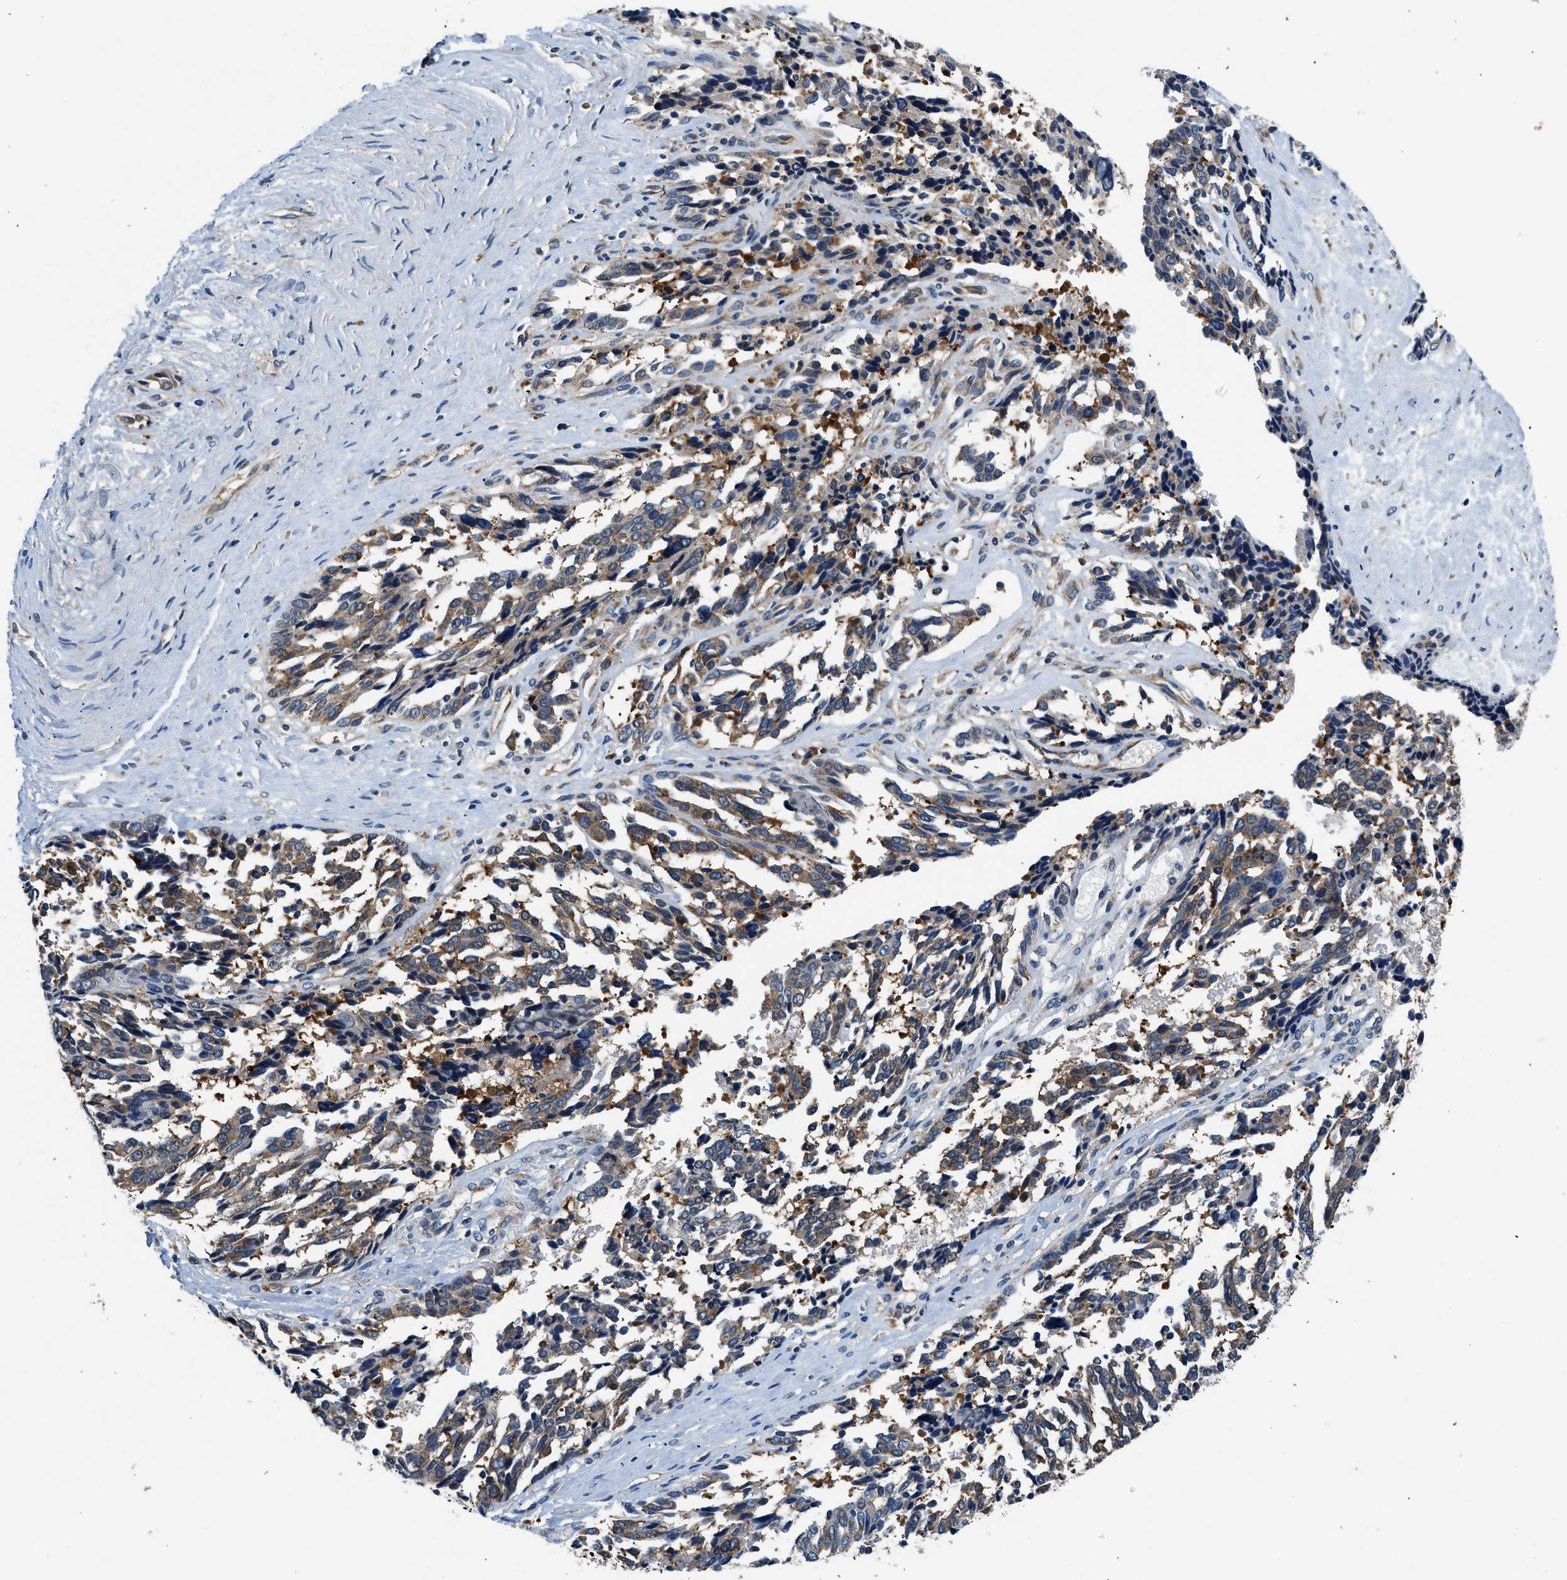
{"staining": {"intensity": "moderate", "quantity": "25%-75%", "location": "cytoplasmic/membranous"}, "tissue": "ovarian cancer", "cell_type": "Tumor cells", "image_type": "cancer", "snomed": [{"axis": "morphology", "description": "Cystadenocarcinoma, serous, NOS"}, {"axis": "topography", "description": "Ovary"}], "caption": "Ovarian serous cystadenocarcinoma stained with IHC shows moderate cytoplasmic/membranous expression in approximately 25%-75% of tumor cells.", "gene": "PA2G4", "patient": {"sex": "female", "age": 44}}